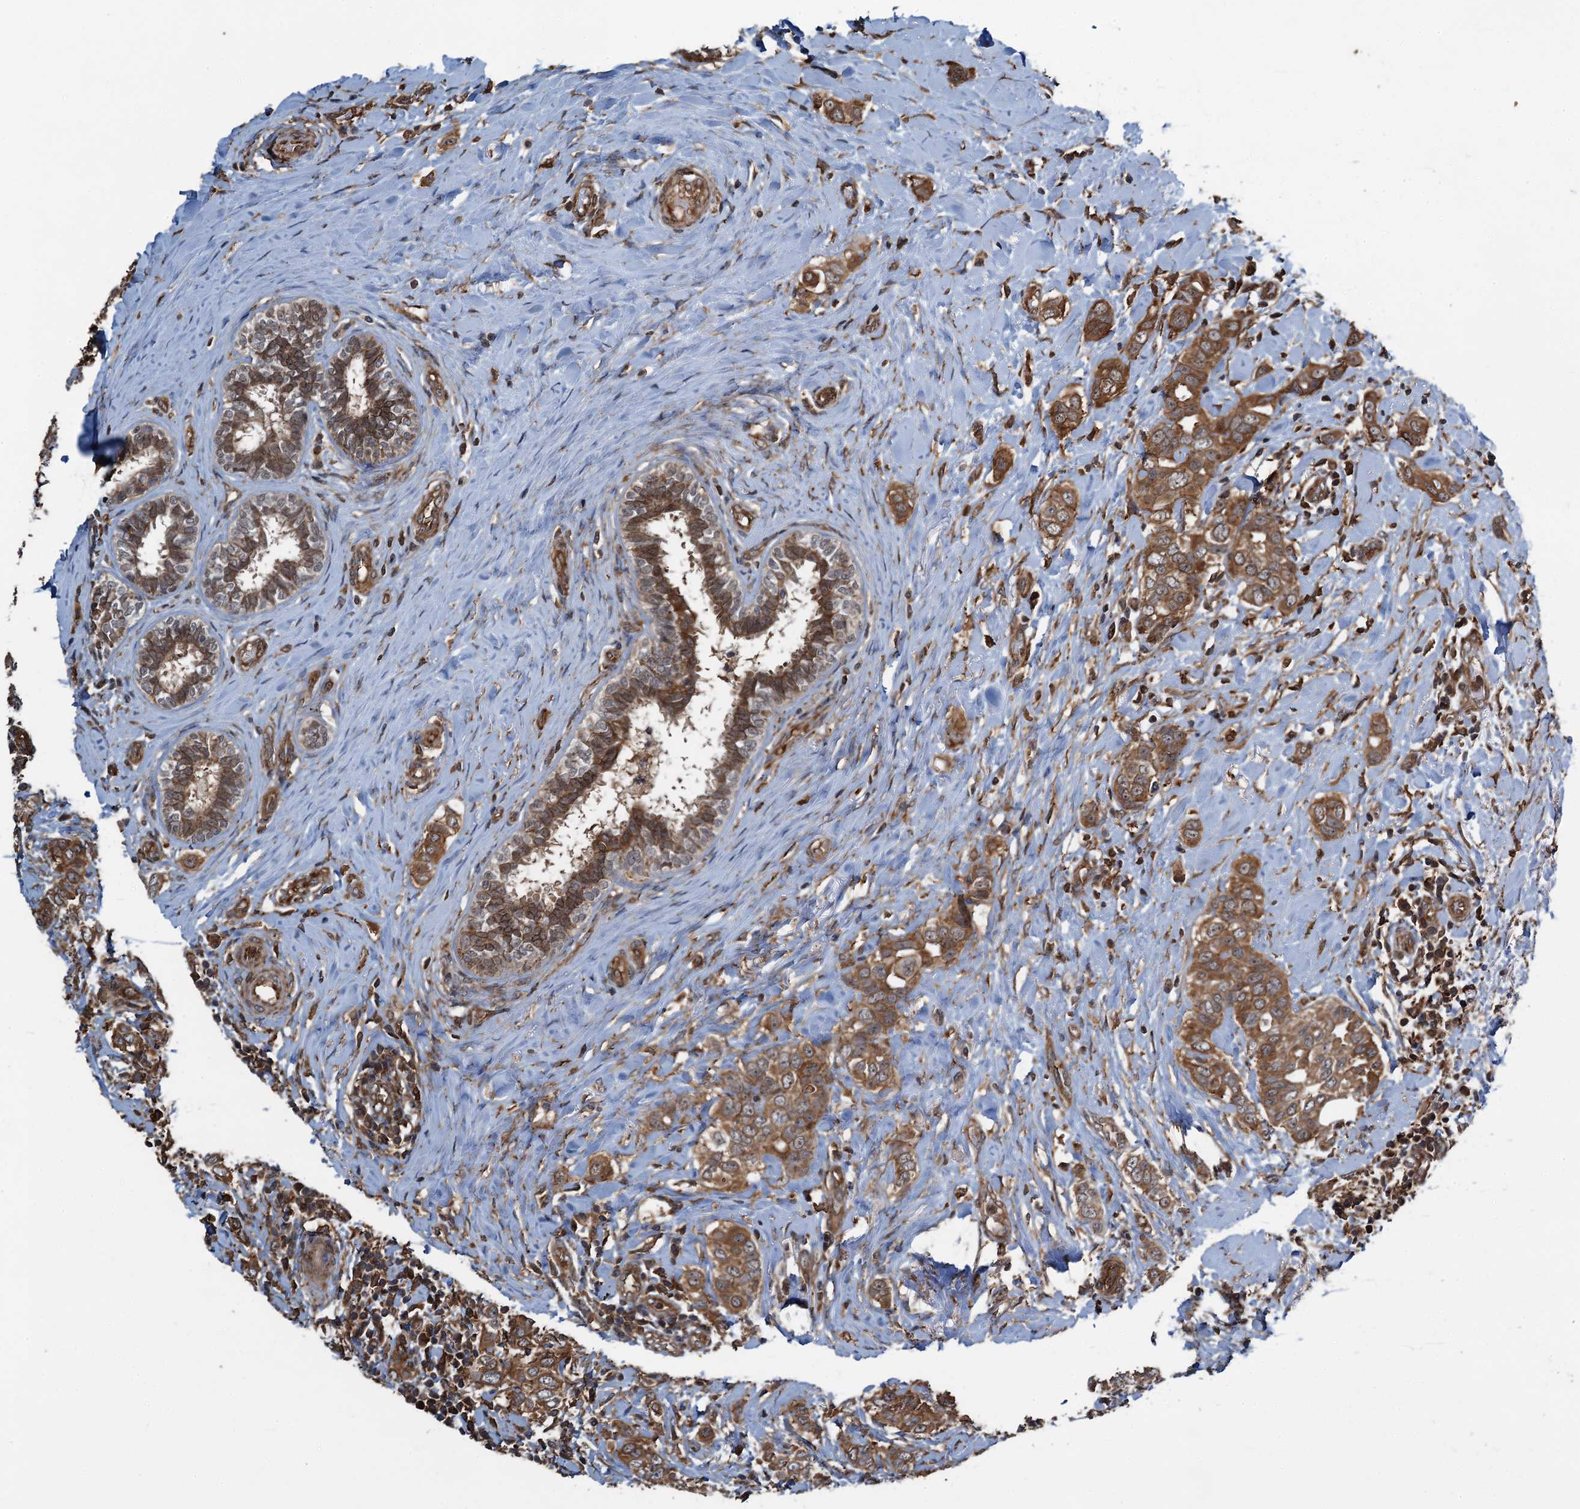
{"staining": {"intensity": "moderate", "quantity": ">75%", "location": "cytoplasmic/membranous"}, "tissue": "breast cancer", "cell_type": "Tumor cells", "image_type": "cancer", "snomed": [{"axis": "morphology", "description": "Lobular carcinoma"}, {"axis": "topography", "description": "Breast"}], "caption": "The histopathology image reveals immunohistochemical staining of breast cancer. There is moderate cytoplasmic/membranous expression is identified in about >75% of tumor cells.", "gene": "WHAMM", "patient": {"sex": "female", "age": 51}}